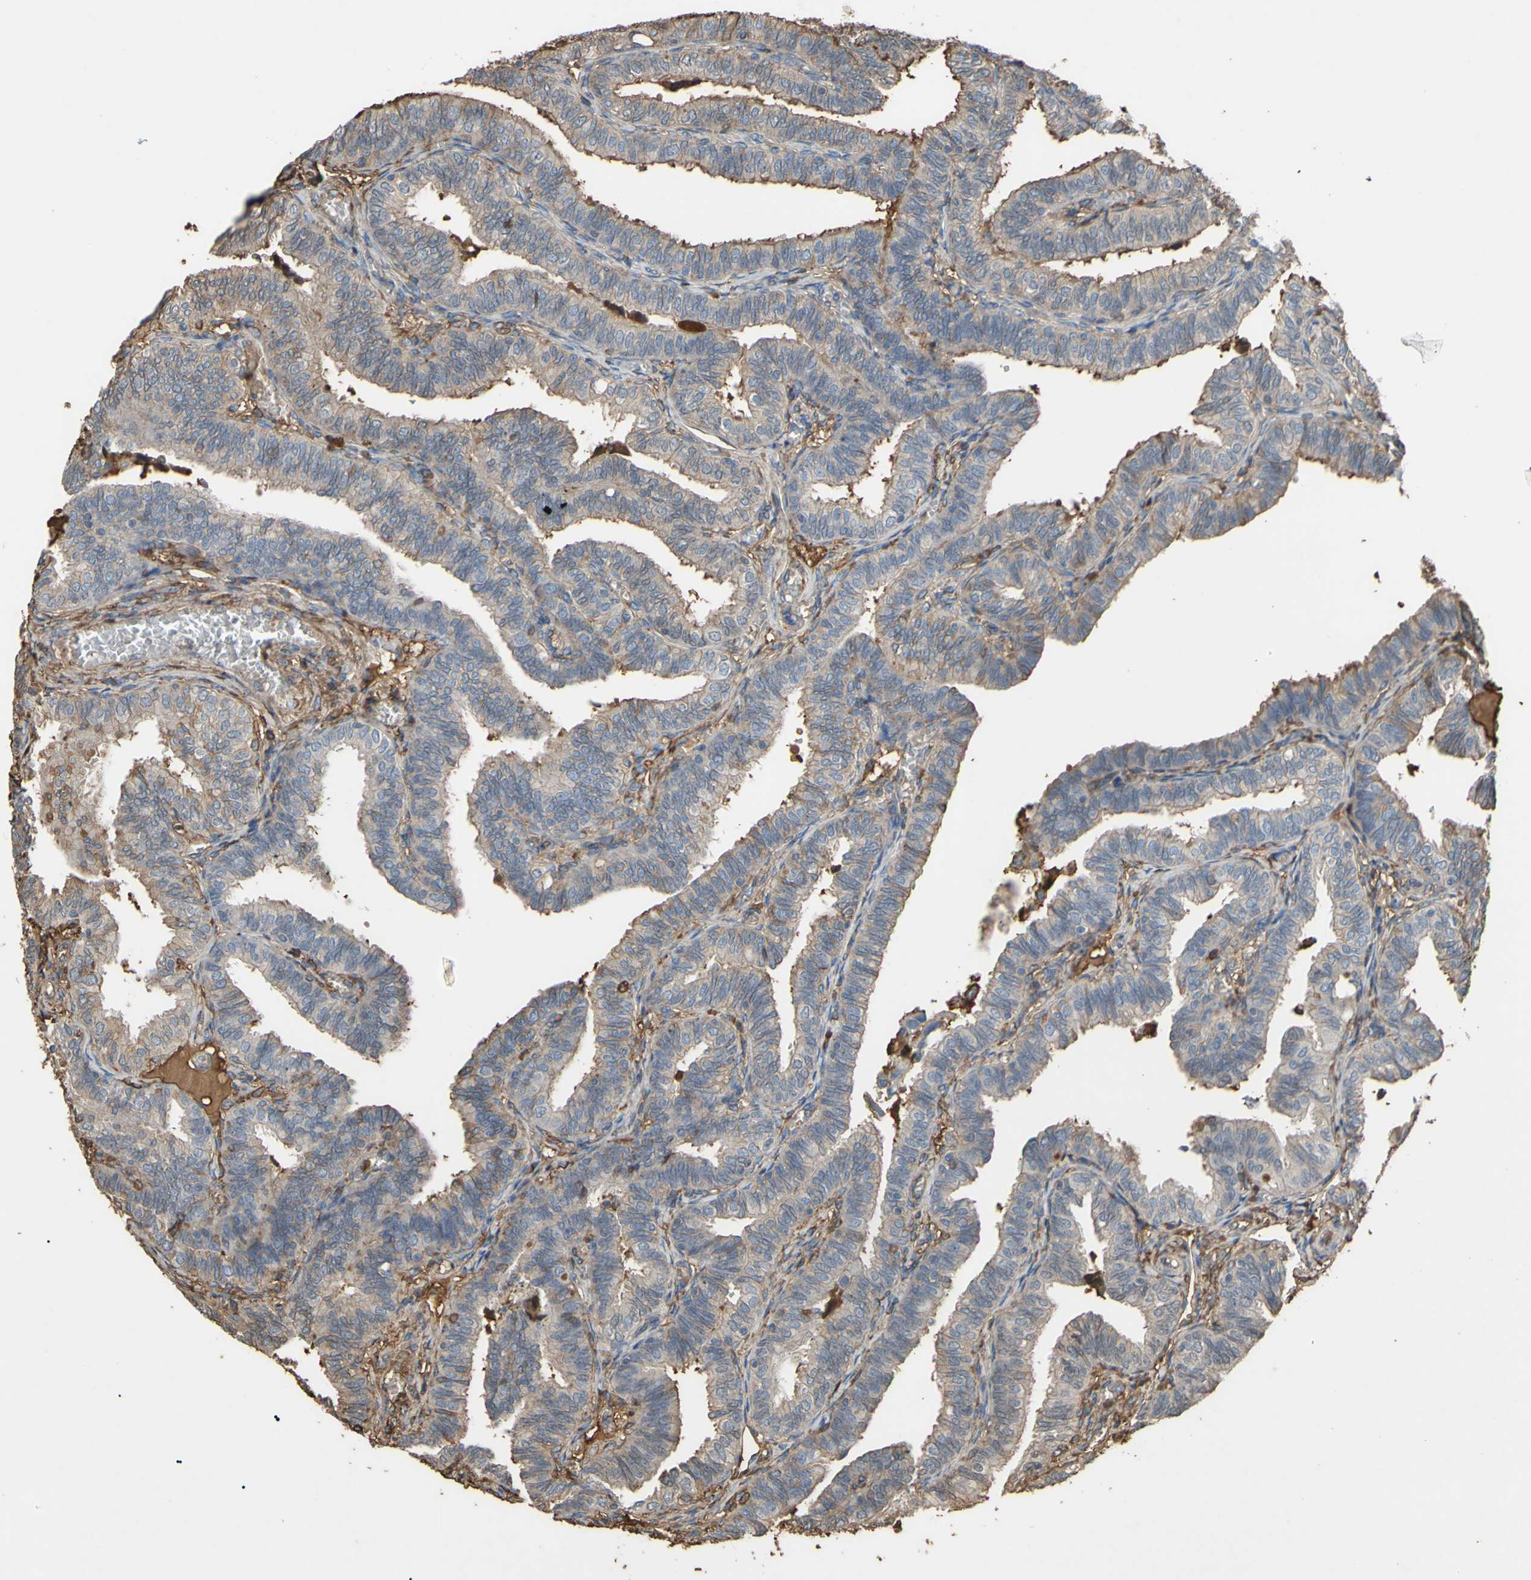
{"staining": {"intensity": "moderate", "quantity": ">75%", "location": "cytoplasmic/membranous"}, "tissue": "fallopian tube", "cell_type": "Glandular cells", "image_type": "normal", "snomed": [{"axis": "morphology", "description": "Normal tissue, NOS"}, {"axis": "topography", "description": "Fallopian tube"}], "caption": "Protein expression analysis of benign fallopian tube demonstrates moderate cytoplasmic/membranous staining in about >75% of glandular cells. (brown staining indicates protein expression, while blue staining denotes nuclei).", "gene": "PTGDS", "patient": {"sex": "female", "age": 46}}